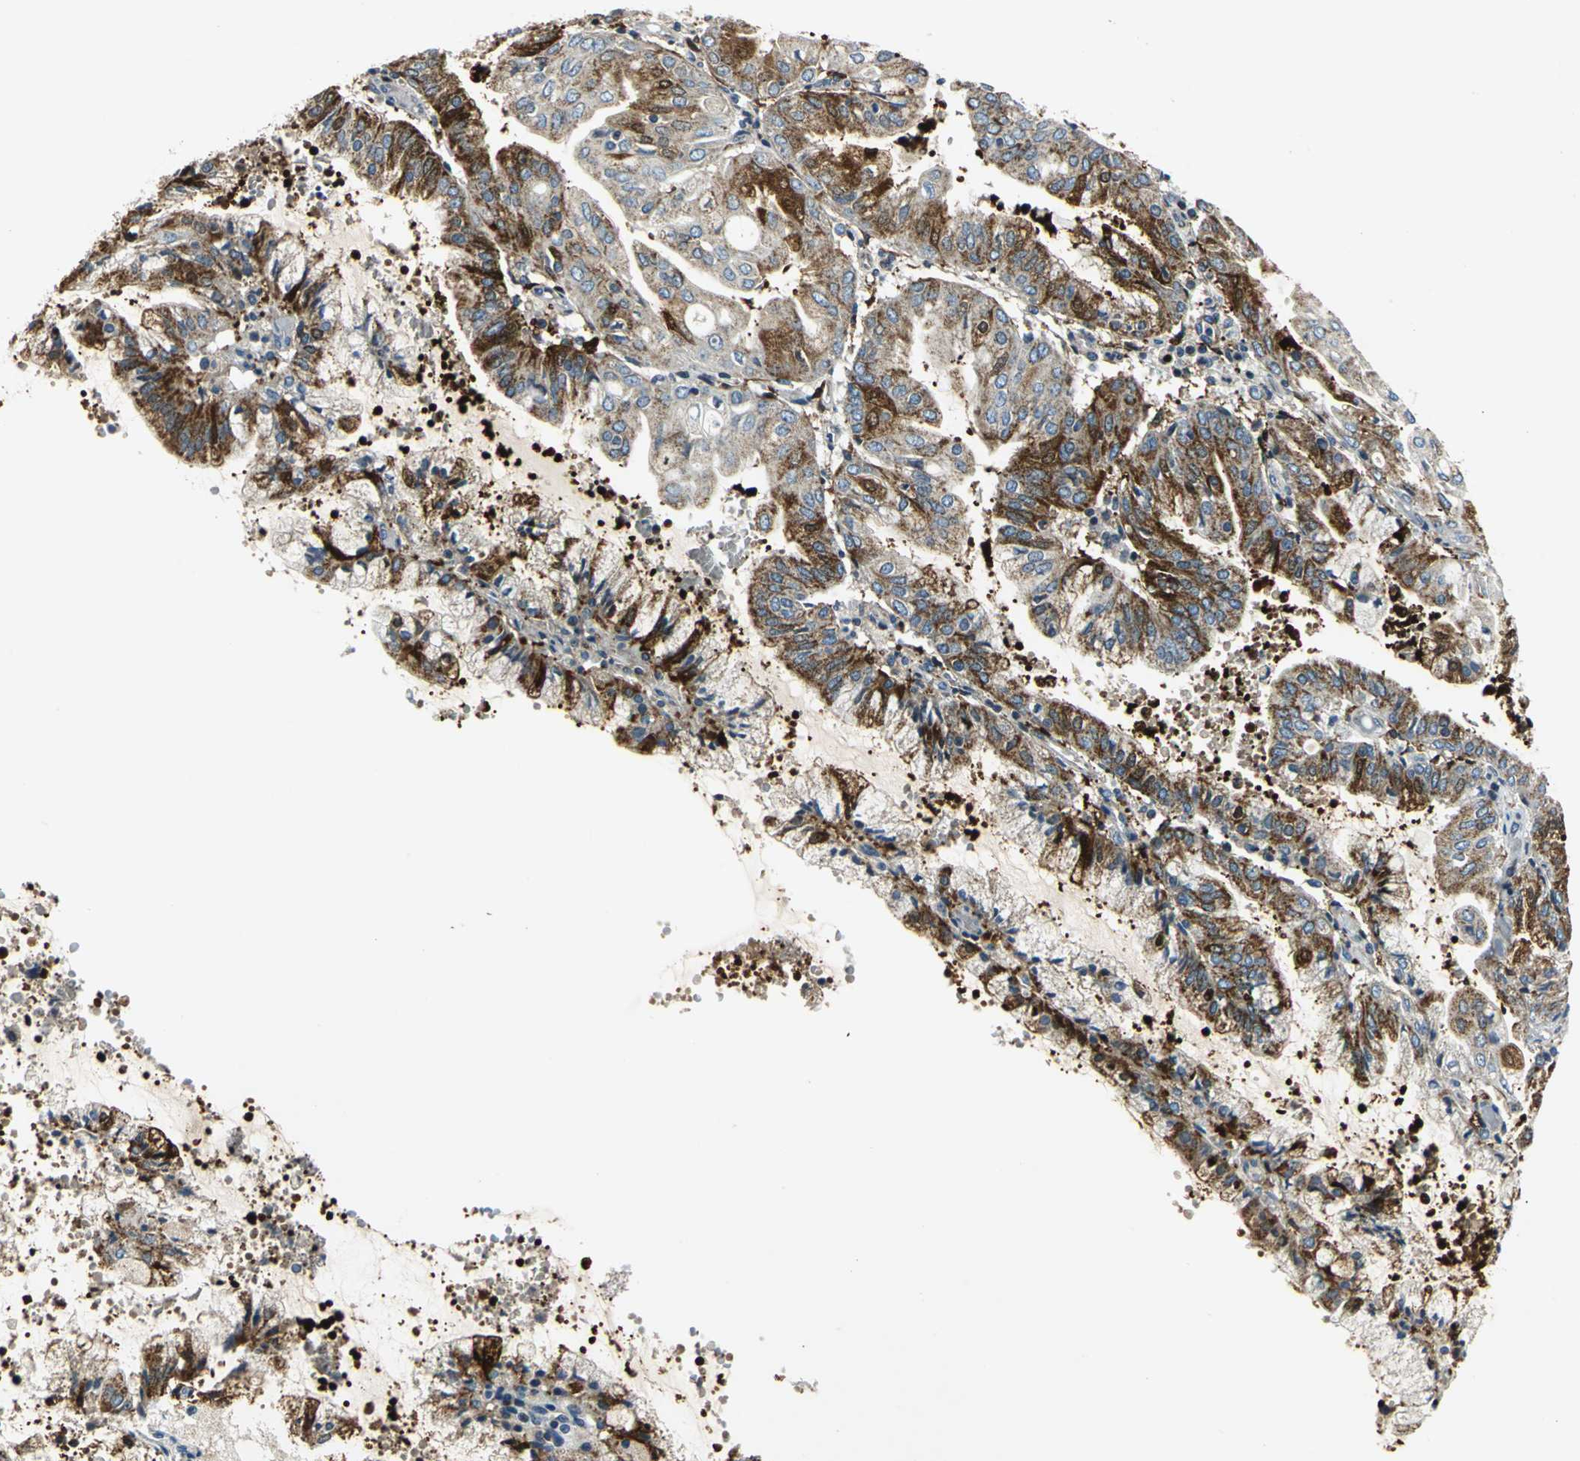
{"staining": {"intensity": "strong", "quantity": ">75%", "location": "cytoplasmic/membranous"}, "tissue": "endometrial cancer", "cell_type": "Tumor cells", "image_type": "cancer", "snomed": [{"axis": "morphology", "description": "Adenocarcinoma, NOS"}, {"axis": "topography", "description": "Endometrium"}], "caption": "Adenocarcinoma (endometrial) stained with IHC exhibits strong cytoplasmic/membranous expression in approximately >75% of tumor cells.", "gene": "USP40", "patient": {"sex": "female", "age": 63}}